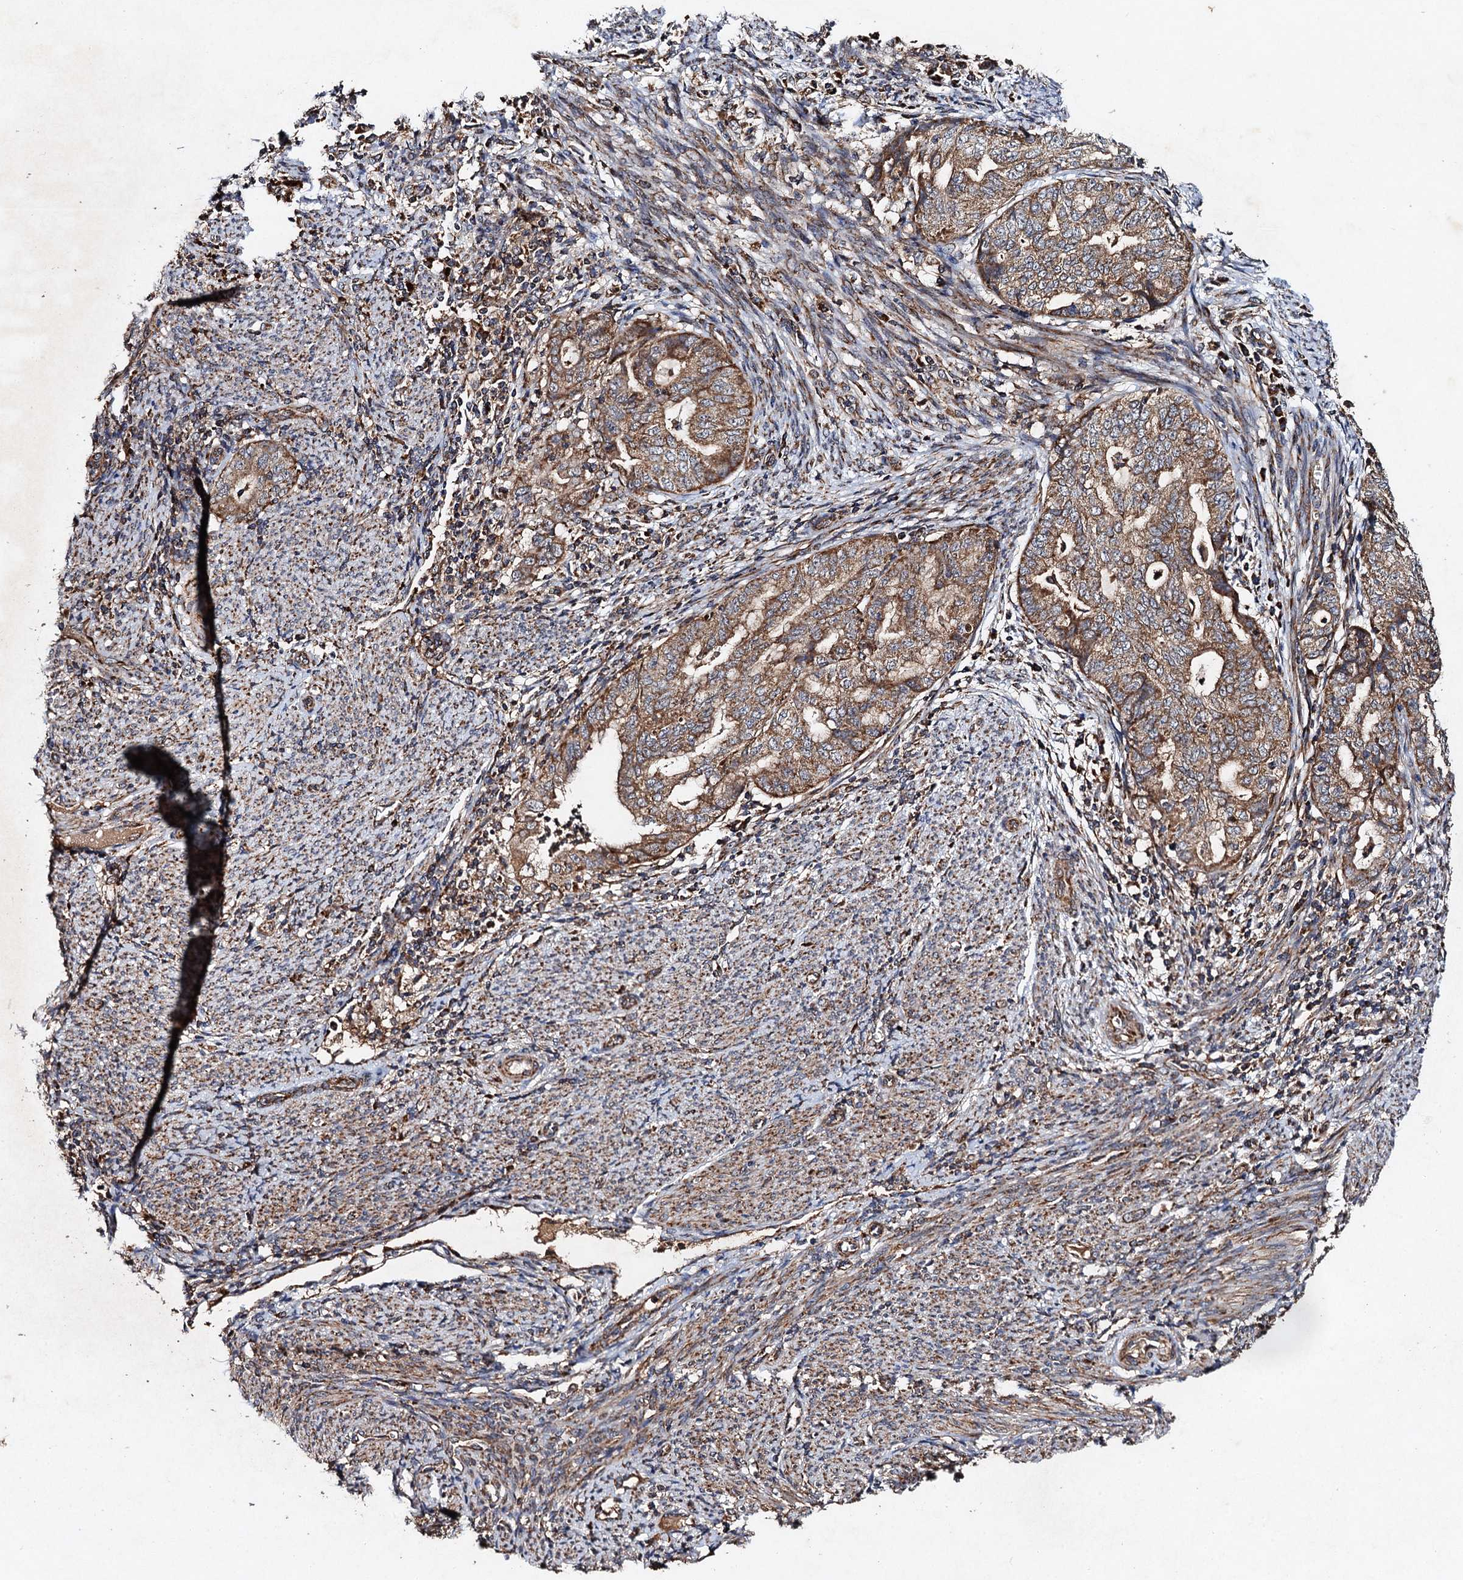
{"staining": {"intensity": "moderate", "quantity": ">75%", "location": "cytoplasmic/membranous"}, "tissue": "endometrial cancer", "cell_type": "Tumor cells", "image_type": "cancer", "snomed": [{"axis": "morphology", "description": "Adenocarcinoma, NOS"}, {"axis": "topography", "description": "Endometrium"}], "caption": "Moderate cytoplasmic/membranous positivity for a protein is identified in approximately >75% of tumor cells of adenocarcinoma (endometrial) using immunohistochemistry.", "gene": "NDUFA13", "patient": {"sex": "female", "age": 79}}